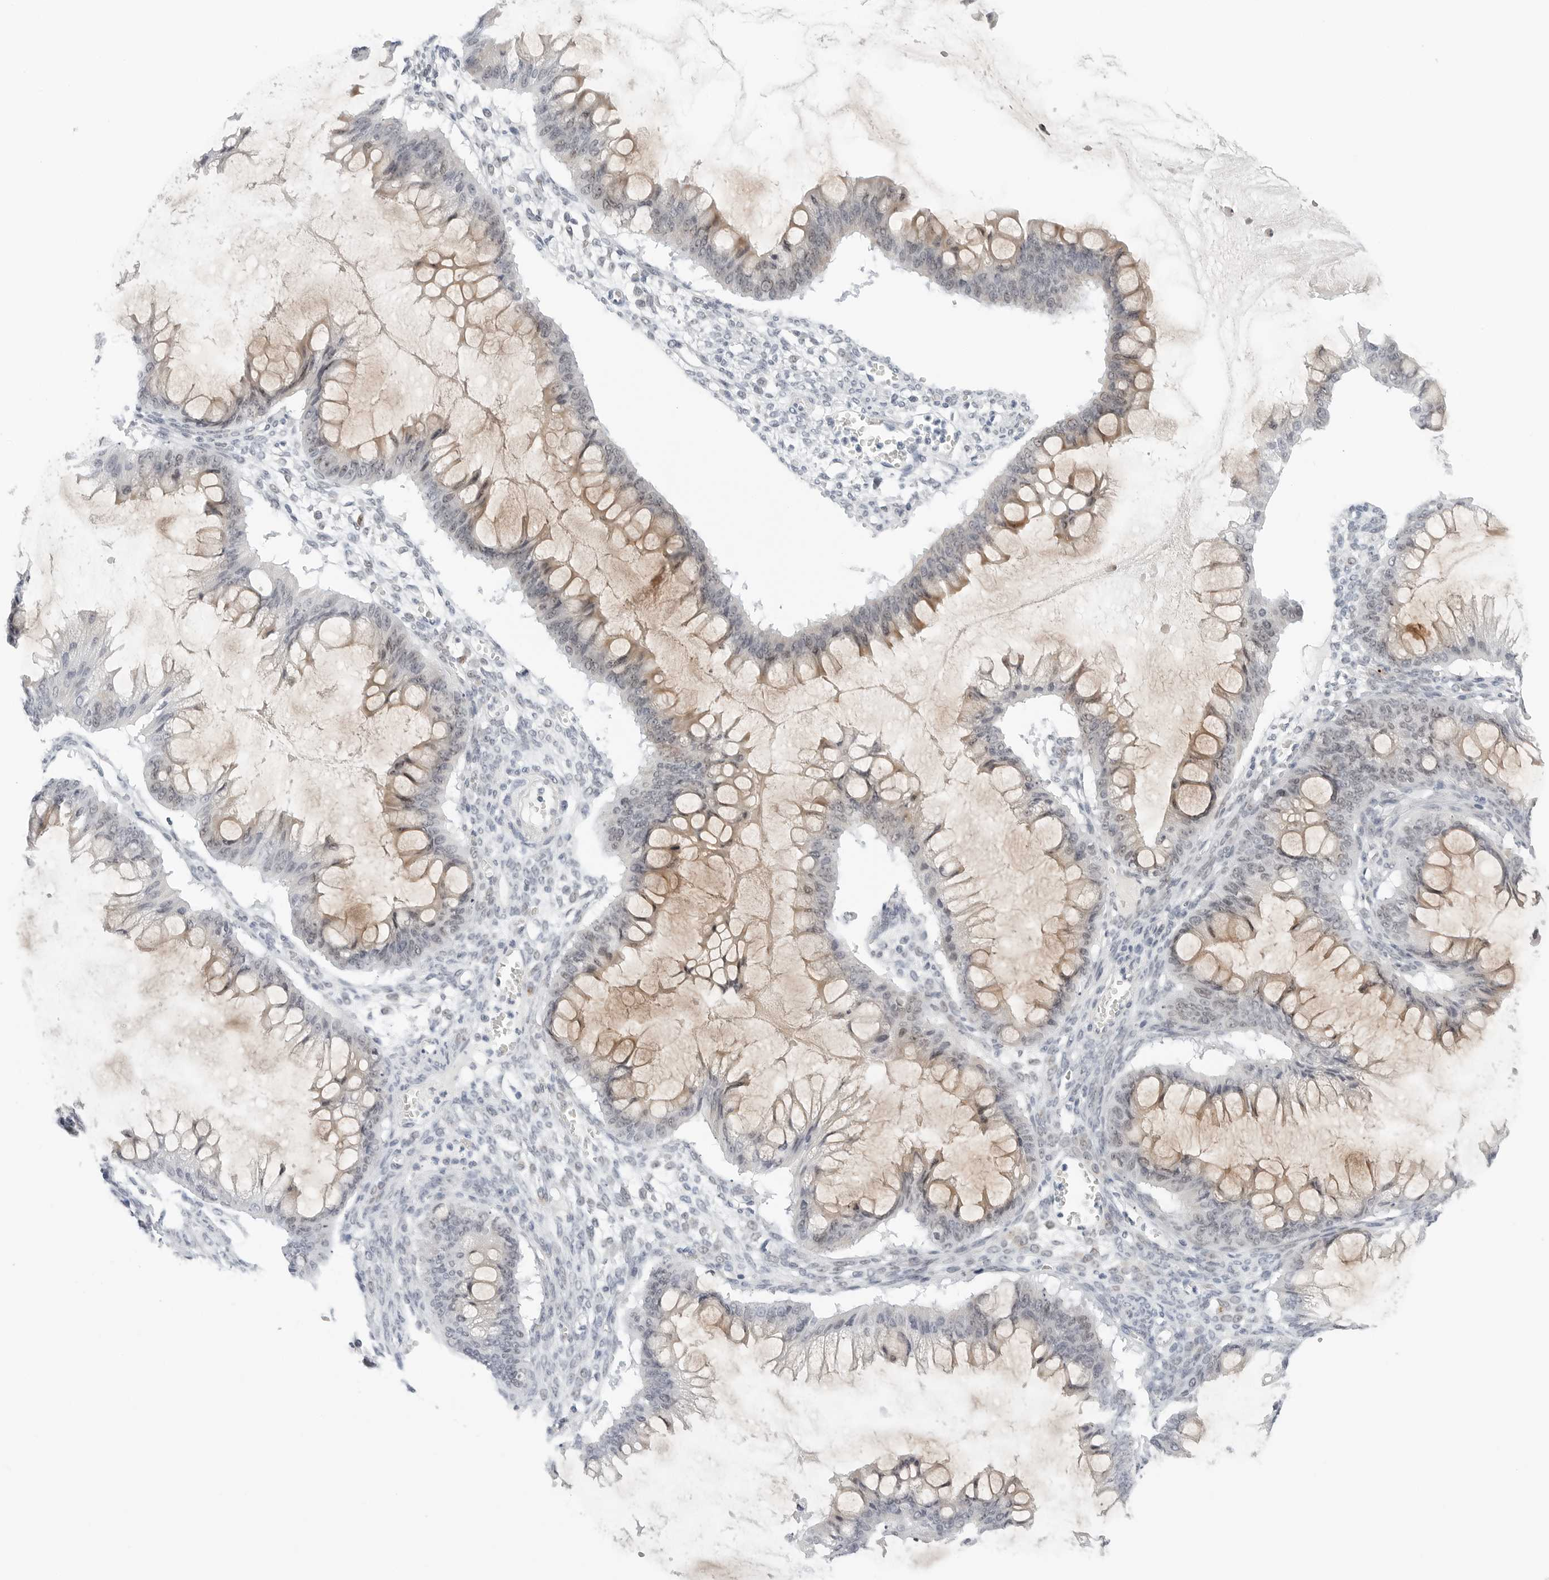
{"staining": {"intensity": "weak", "quantity": ">75%", "location": "cytoplasmic/membranous"}, "tissue": "ovarian cancer", "cell_type": "Tumor cells", "image_type": "cancer", "snomed": [{"axis": "morphology", "description": "Cystadenocarcinoma, mucinous, NOS"}, {"axis": "topography", "description": "Ovary"}], "caption": "Ovarian cancer (mucinous cystadenocarcinoma) tissue shows weak cytoplasmic/membranous staining in about >75% of tumor cells", "gene": "TSEN2", "patient": {"sex": "female", "age": 73}}